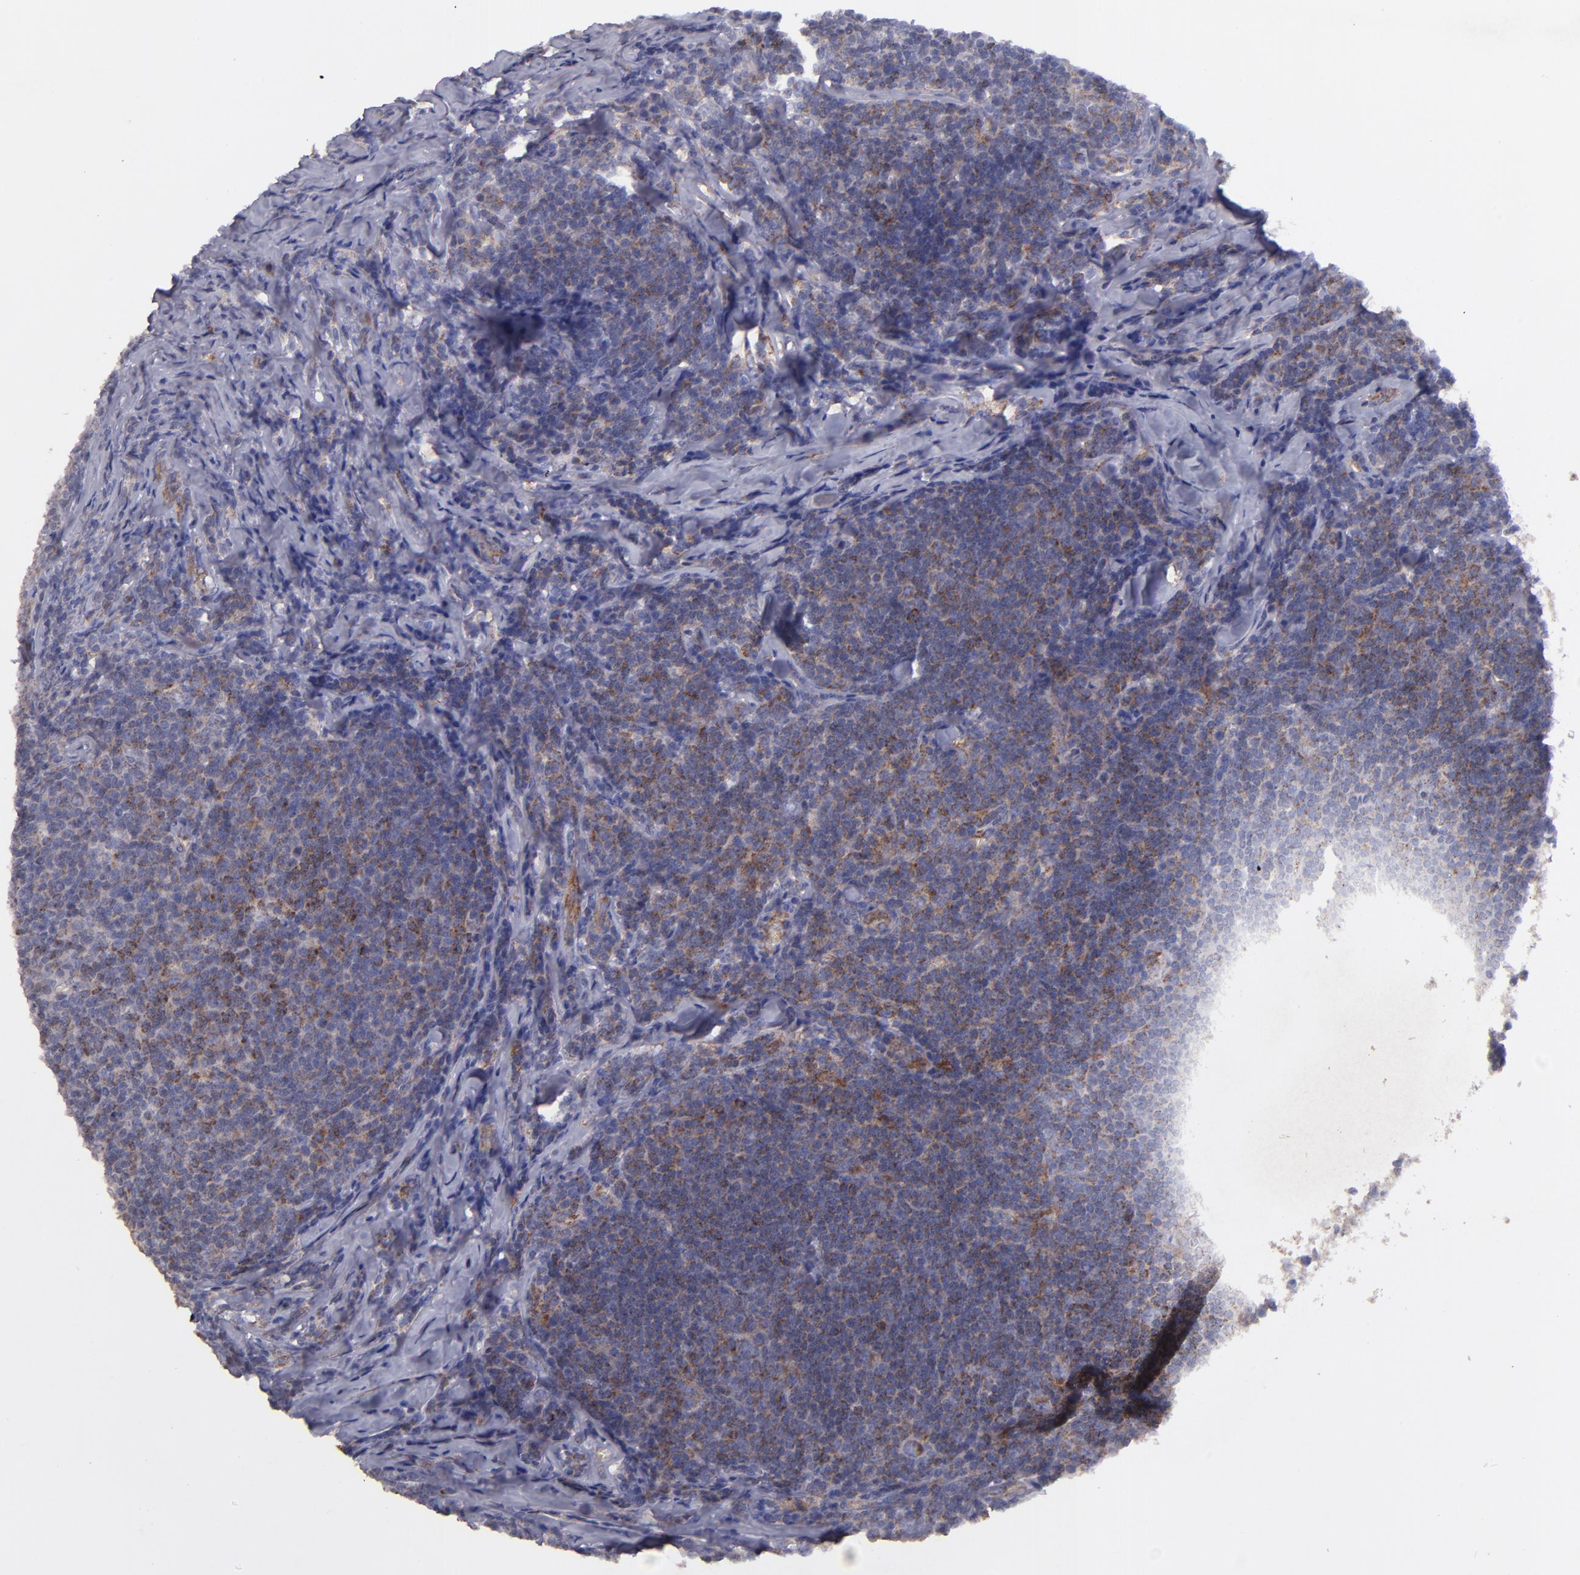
{"staining": {"intensity": "negative", "quantity": "none", "location": "none"}, "tissue": "lymphoma", "cell_type": "Tumor cells", "image_type": "cancer", "snomed": [{"axis": "morphology", "description": "Malignant lymphoma, non-Hodgkin's type, Low grade"}, {"axis": "topography", "description": "Lymph node"}], "caption": "An immunohistochemistry histopathology image of lymphoma is shown. There is no staining in tumor cells of lymphoma.", "gene": "CLTA", "patient": {"sex": "male", "age": 74}}